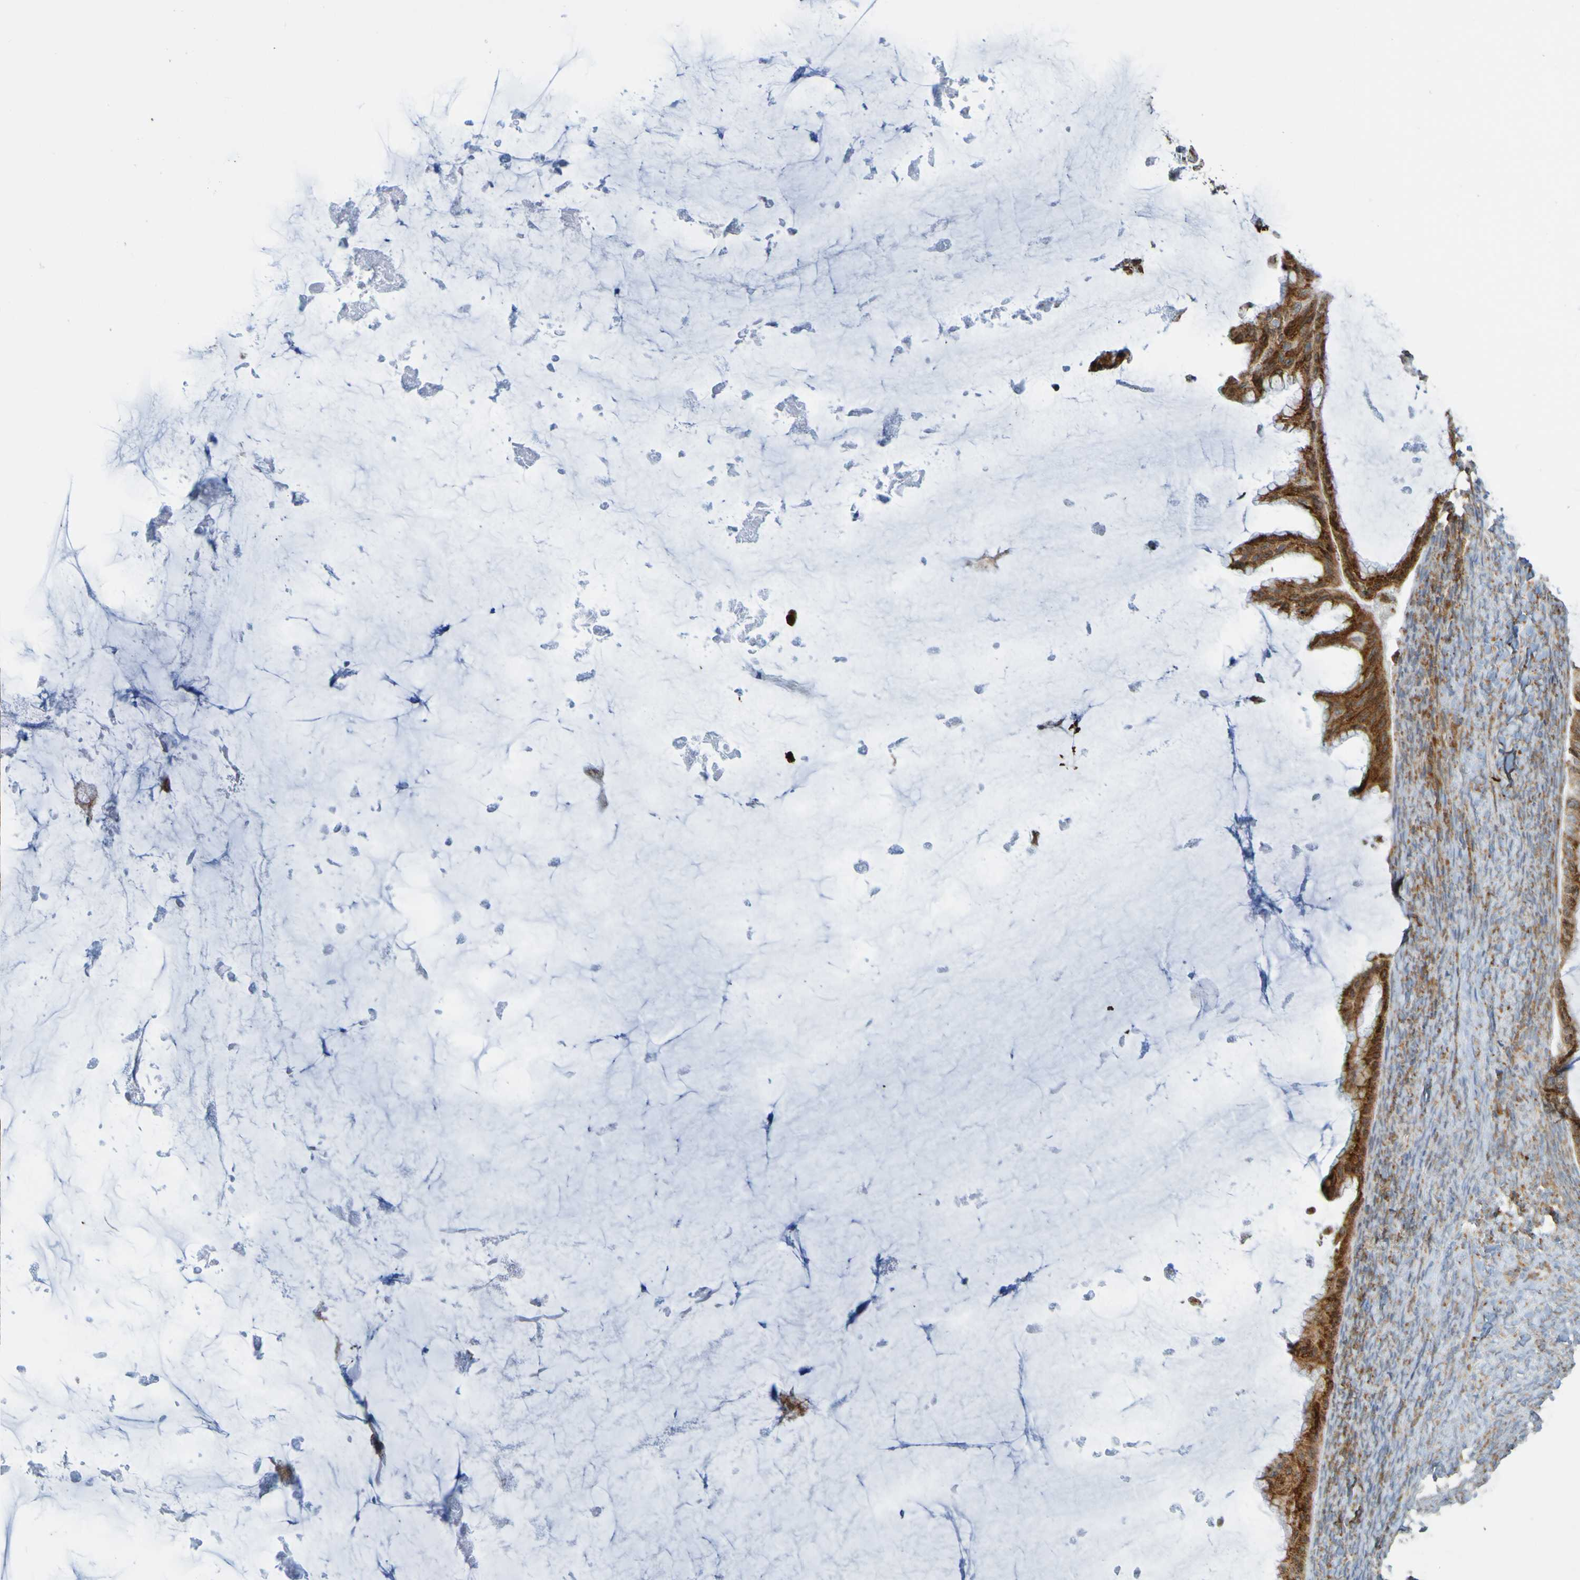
{"staining": {"intensity": "strong", "quantity": ">75%", "location": "cytoplasmic/membranous"}, "tissue": "ovarian cancer", "cell_type": "Tumor cells", "image_type": "cancer", "snomed": [{"axis": "morphology", "description": "Cystadenocarcinoma, mucinous, NOS"}, {"axis": "topography", "description": "Ovary"}], "caption": "Ovarian cancer tissue demonstrates strong cytoplasmic/membranous staining in about >75% of tumor cells", "gene": "PDIA3", "patient": {"sex": "female", "age": 61}}